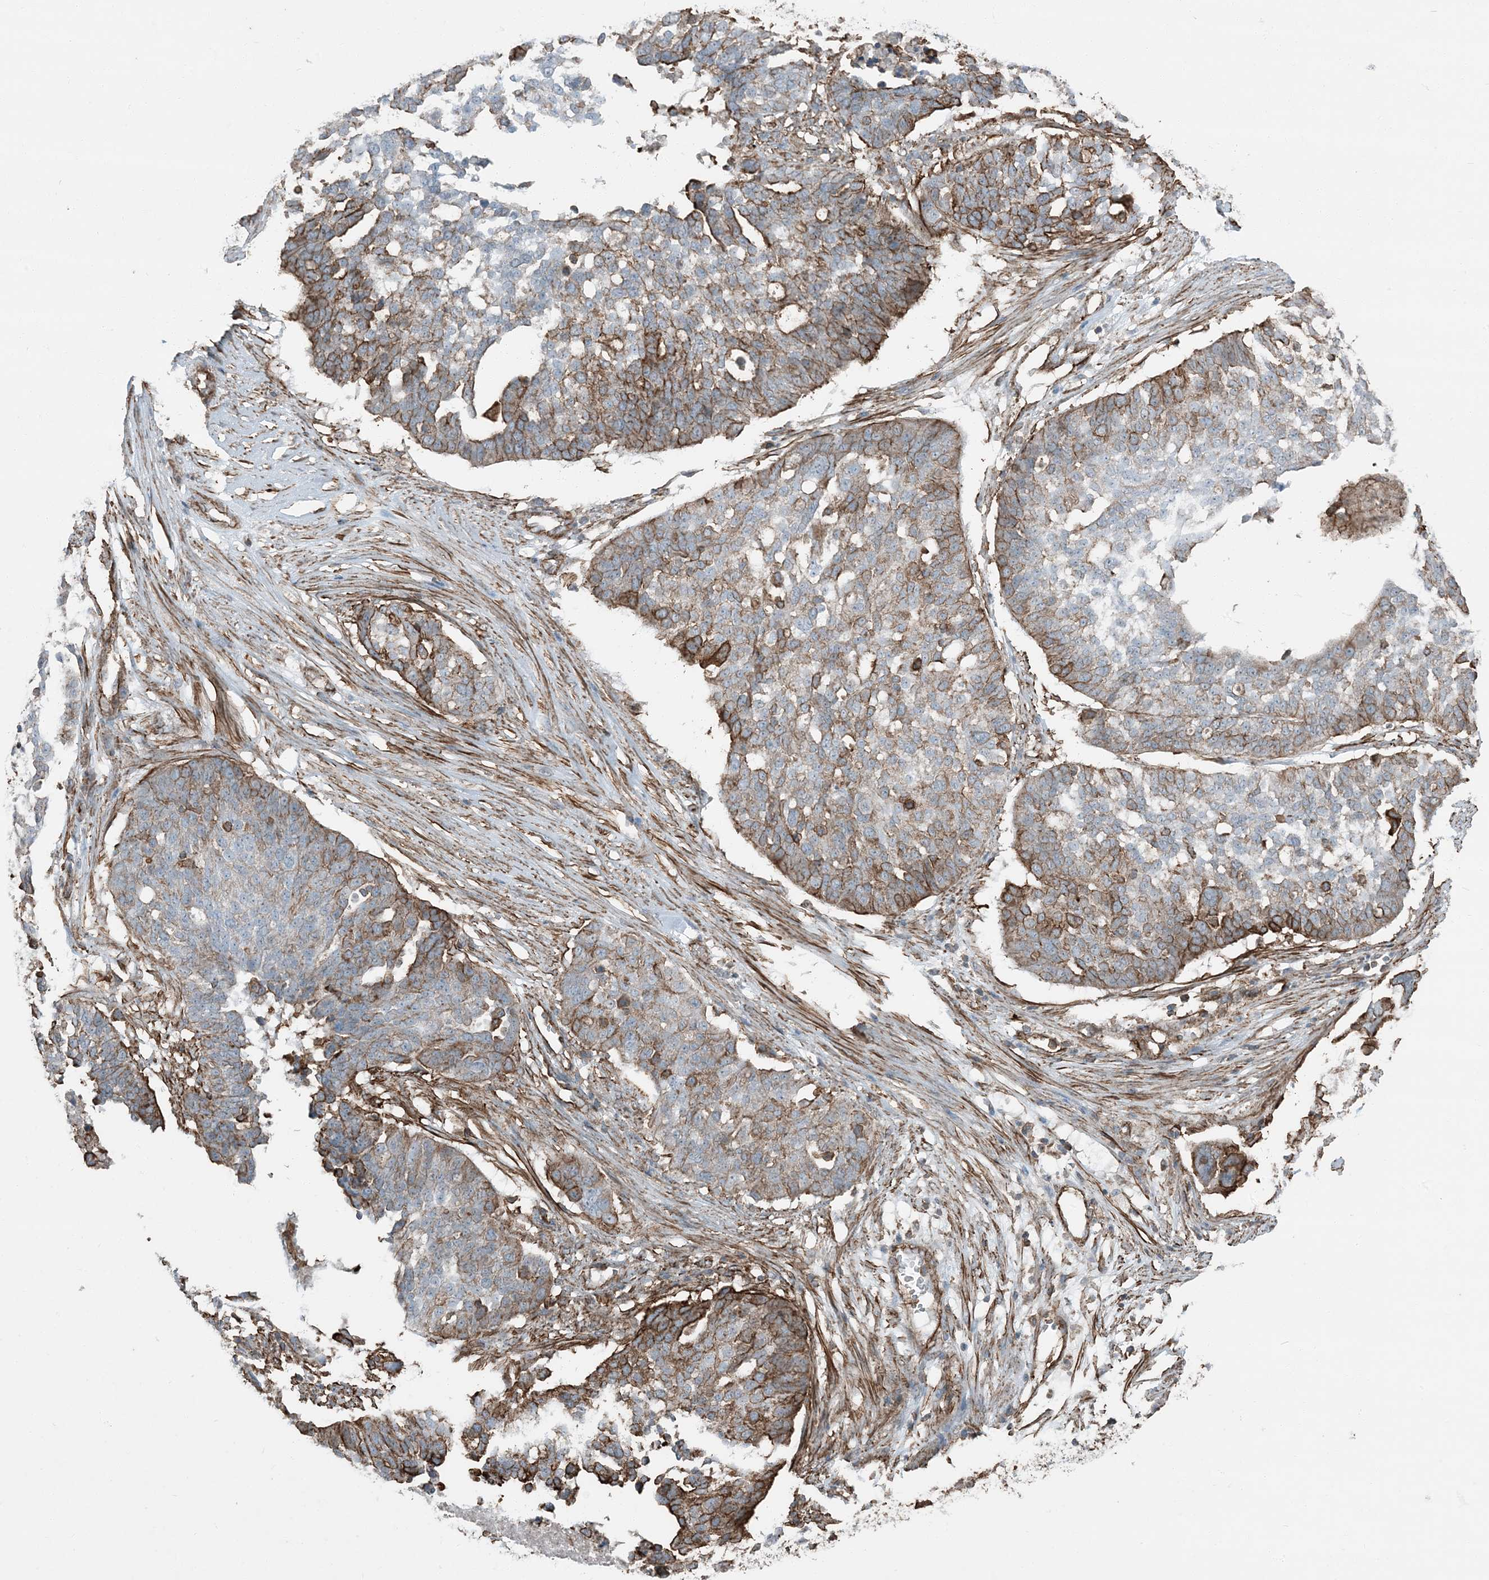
{"staining": {"intensity": "moderate", "quantity": "25%-75%", "location": "cytoplasmic/membranous"}, "tissue": "ovarian cancer", "cell_type": "Tumor cells", "image_type": "cancer", "snomed": [{"axis": "morphology", "description": "Cystadenocarcinoma, serous, NOS"}, {"axis": "topography", "description": "Ovary"}], "caption": "Approximately 25%-75% of tumor cells in human serous cystadenocarcinoma (ovarian) display moderate cytoplasmic/membranous protein expression as visualized by brown immunohistochemical staining.", "gene": "APOBEC3C", "patient": {"sex": "female", "age": 59}}